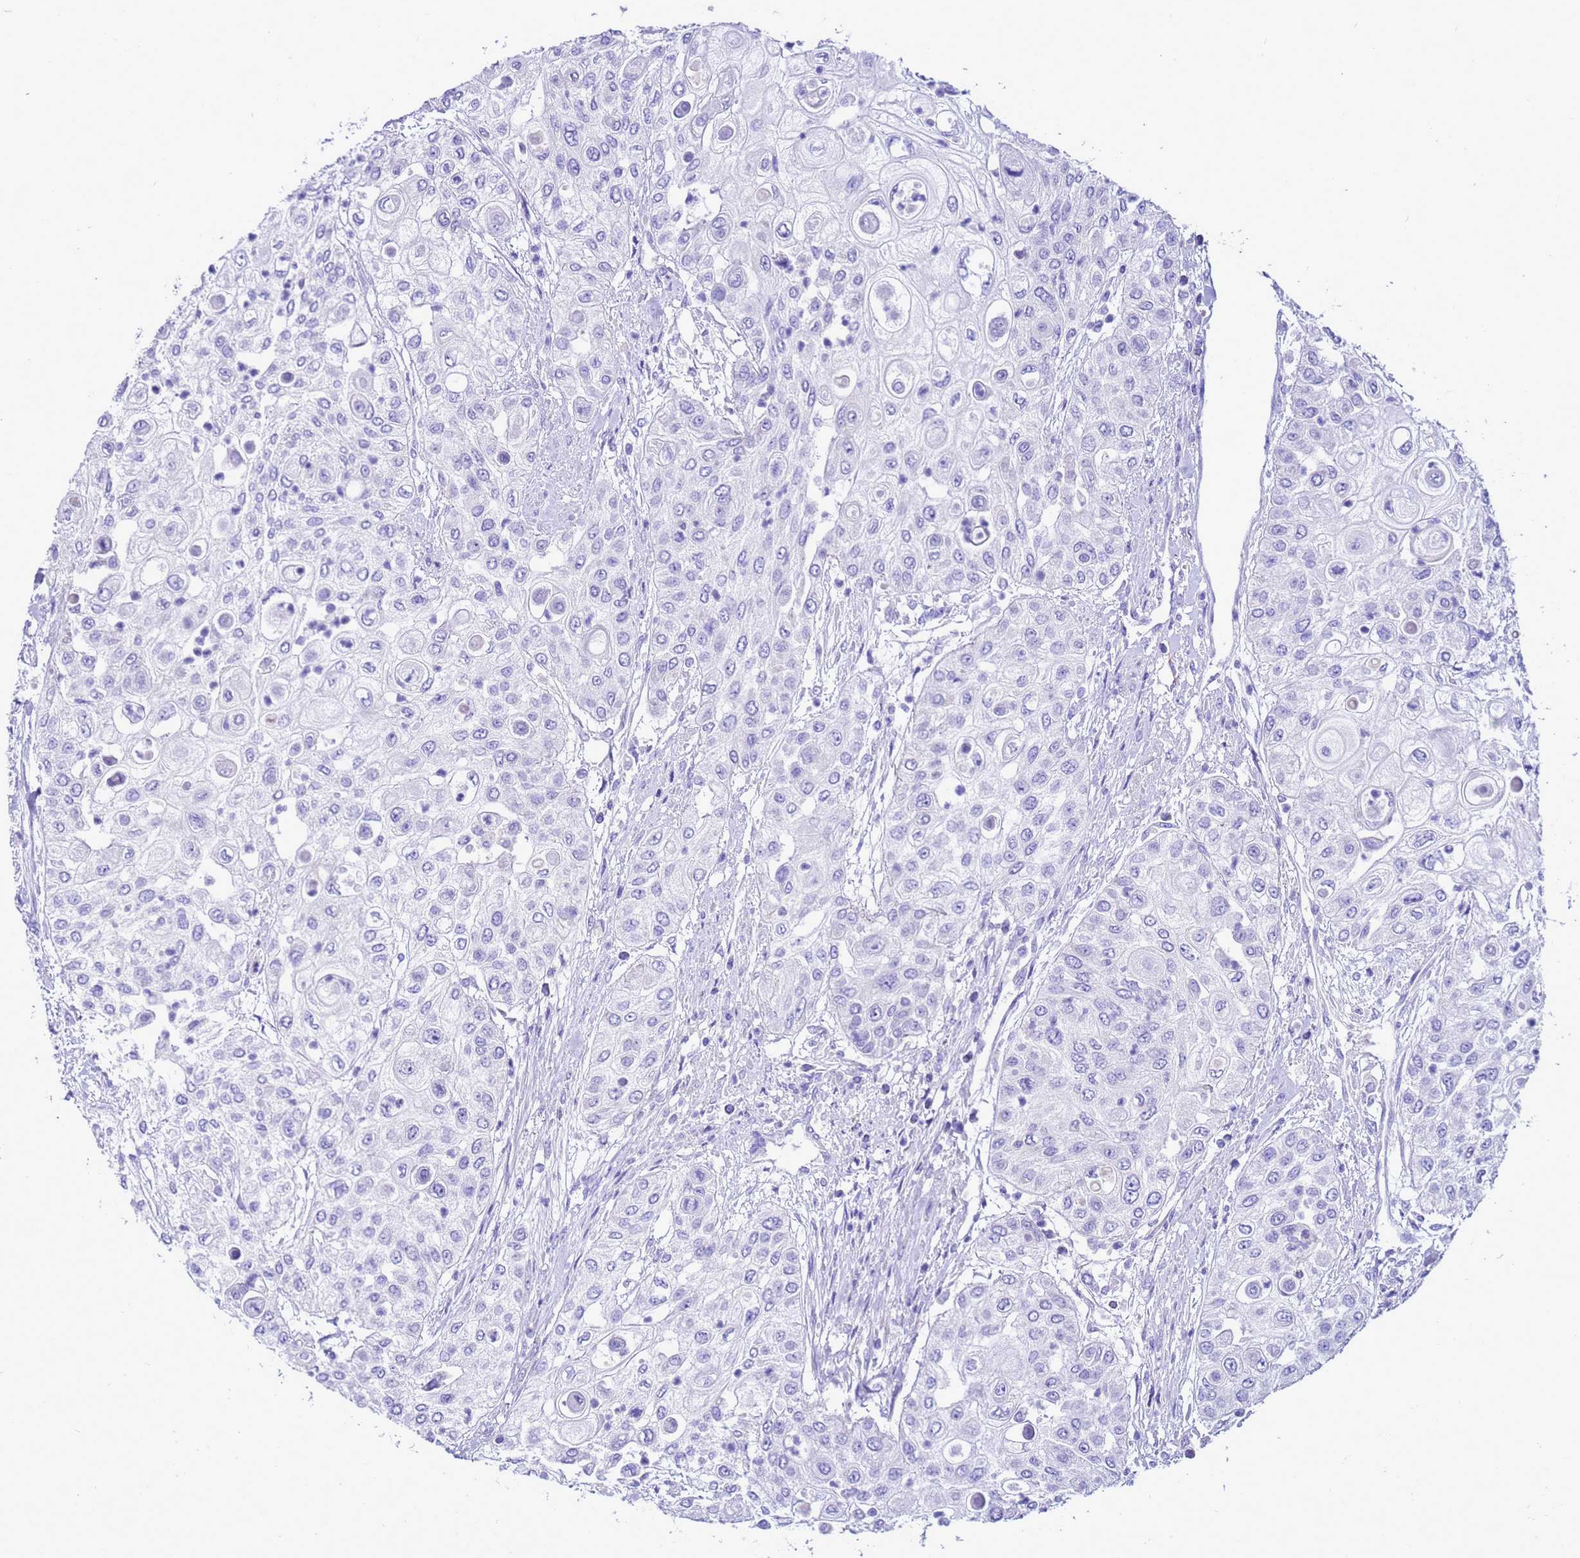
{"staining": {"intensity": "negative", "quantity": "none", "location": "none"}, "tissue": "urothelial cancer", "cell_type": "Tumor cells", "image_type": "cancer", "snomed": [{"axis": "morphology", "description": "Urothelial carcinoma, High grade"}, {"axis": "topography", "description": "Urinary bladder"}], "caption": "There is no significant positivity in tumor cells of urothelial cancer. The staining is performed using DAB brown chromogen with nuclei counter-stained in using hematoxylin.", "gene": "BEST2", "patient": {"sex": "female", "age": 79}}